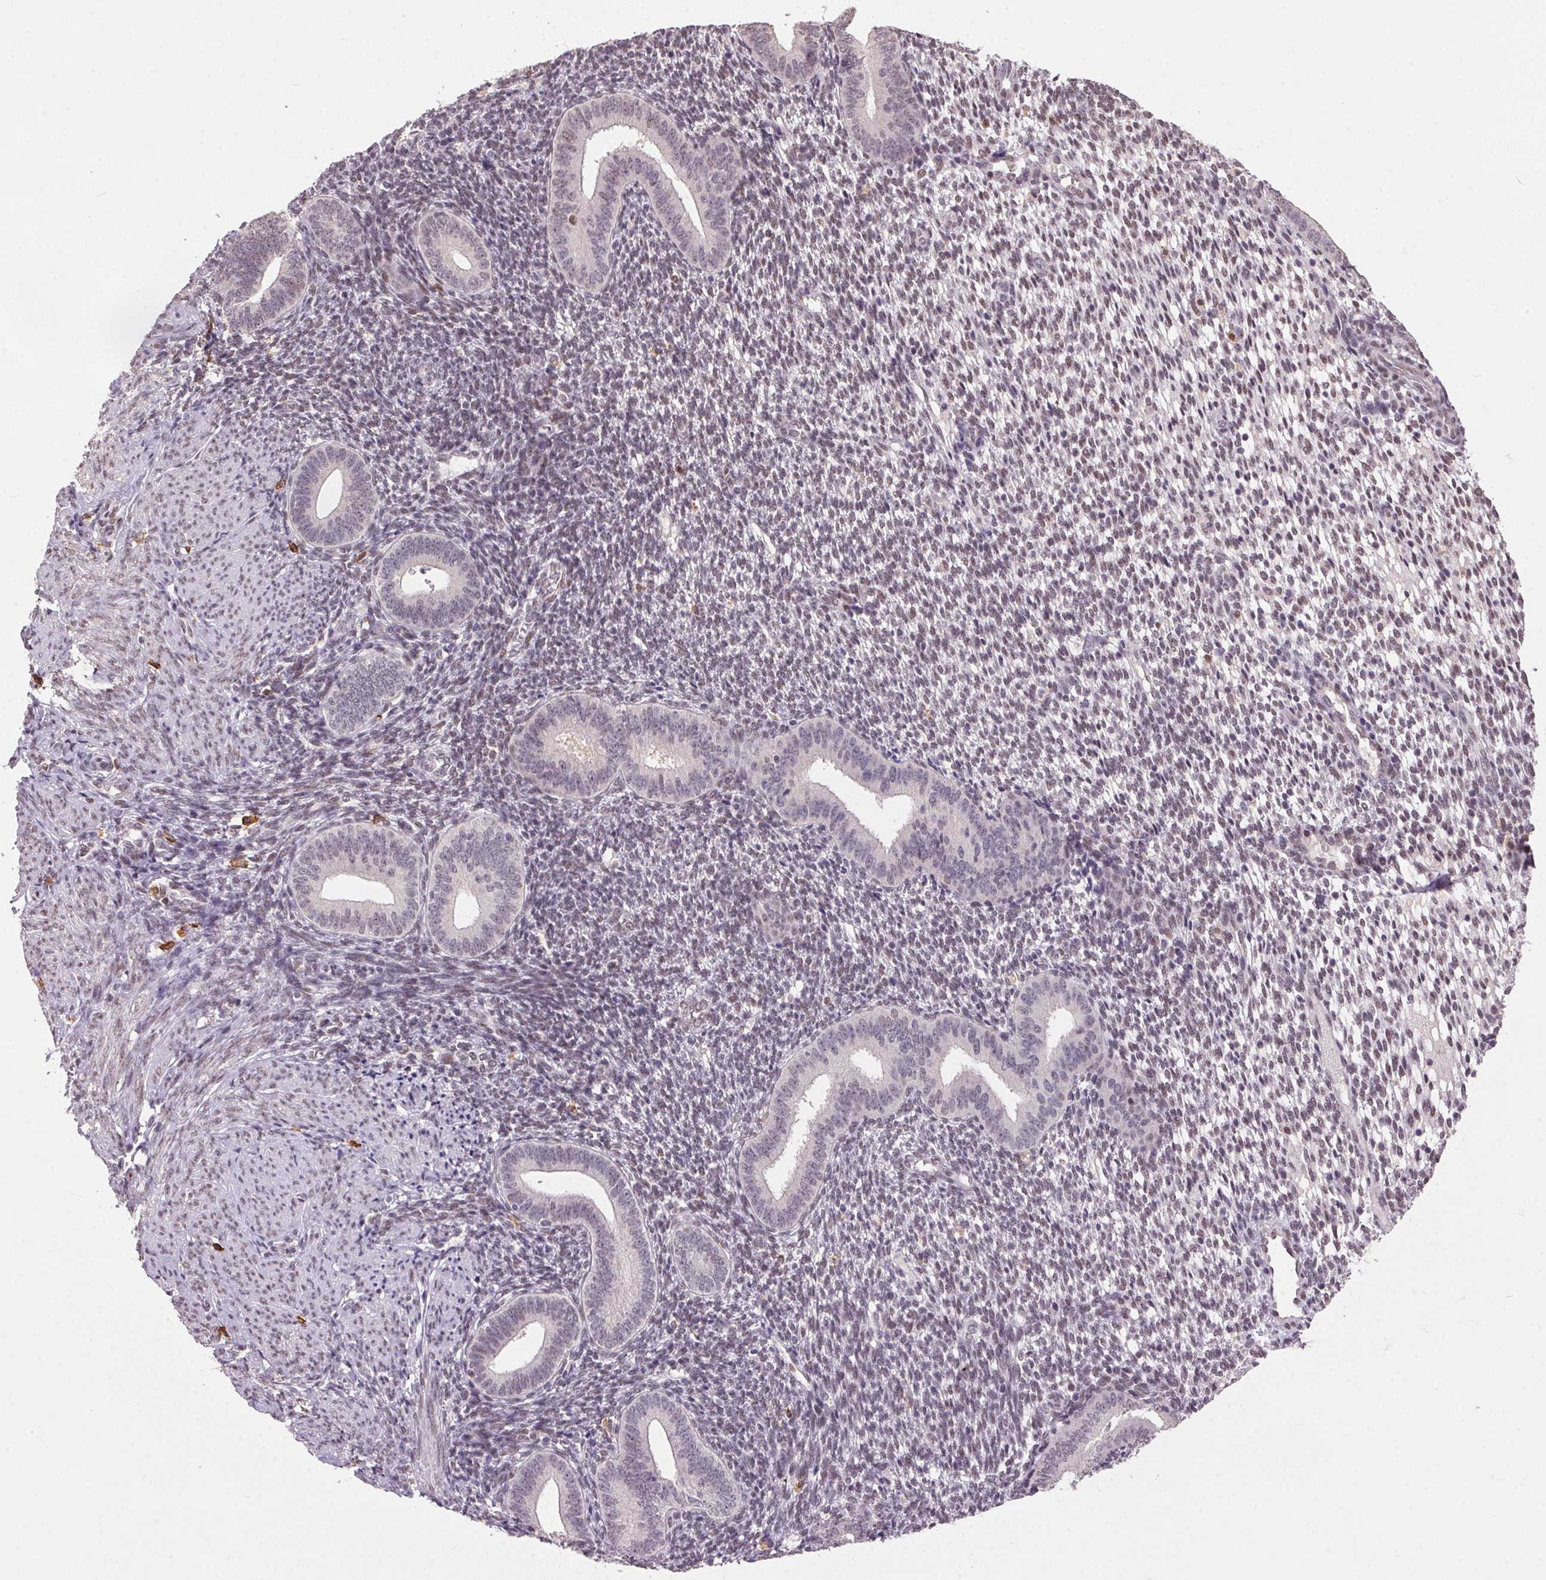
{"staining": {"intensity": "weak", "quantity": "<25%", "location": "nuclear"}, "tissue": "endometrium", "cell_type": "Cells in endometrial stroma", "image_type": "normal", "snomed": [{"axis": "morphology", "description": "Normal tissue, NOS"}, {"axis": "topography", "description": "Endometrium"}], "caption": "Micrograph shows no protein staining in cells in endometrial stroma of normal endometrium. (DAB (3,3'-diaminobenzidine) immunohistochemistry (IHC) visualized using brightfield microscopy, high magnification).", "gene": "ZBTB4", "patient": {"sex": "female", "age": 40}}